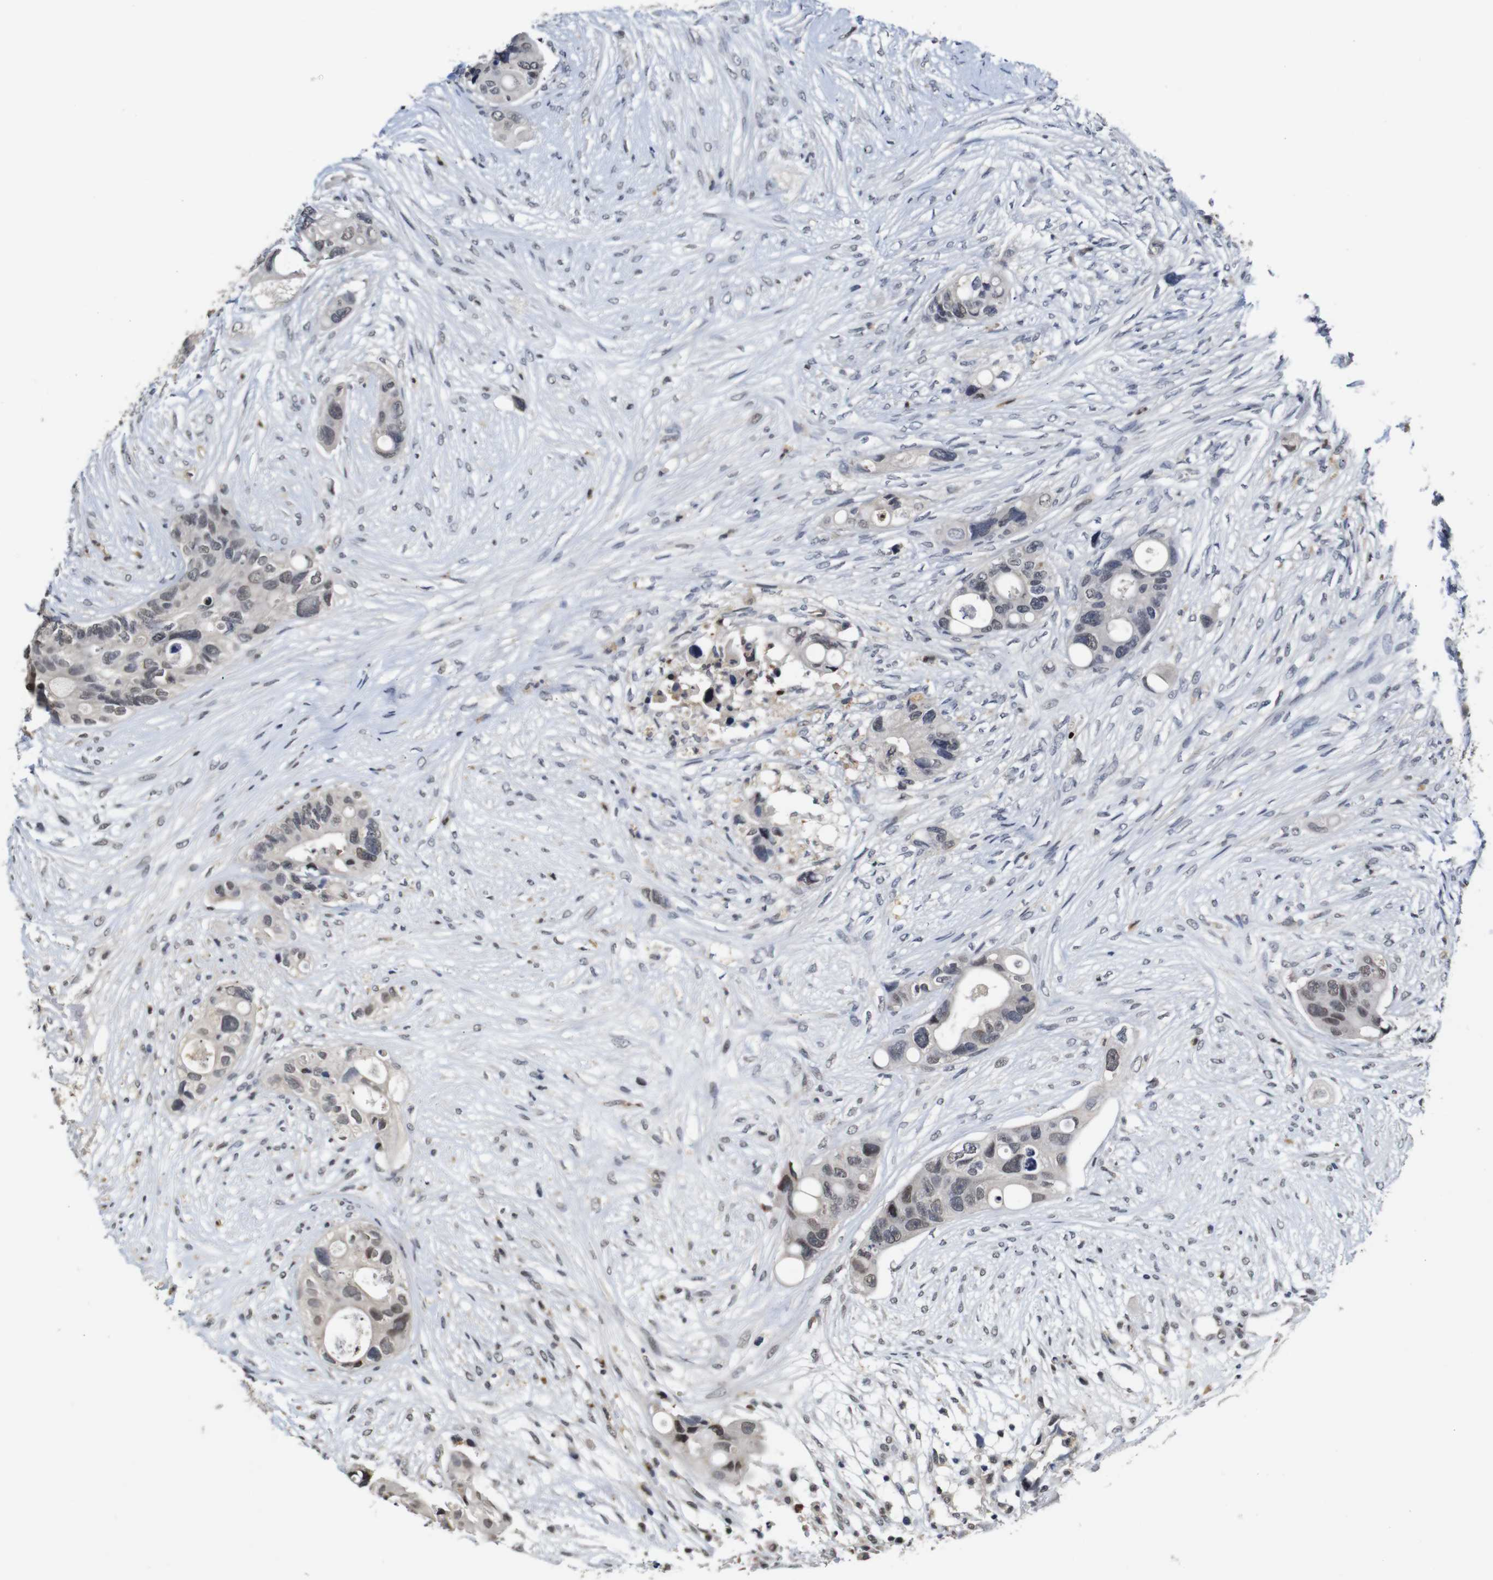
{"staining": {"intensity": "weak", "quantity": "25%-75%", "location": "nuclear"}, "tissue": "colorectal cancer", "cell_type": "Tumor cells", "image_type": "cancer", "snomed": [{"axis": "morphology", "description": "Adenocarcinoma, NOS"}, {"axis": "topography", "description": "Colon"}], "caption": "Human adenocarcinoma (colorectal) stained with a protein marker shows weak staining in tumor cells.", "gene": "NTRK3", "patient": {"sex": "female", "age": 57}}